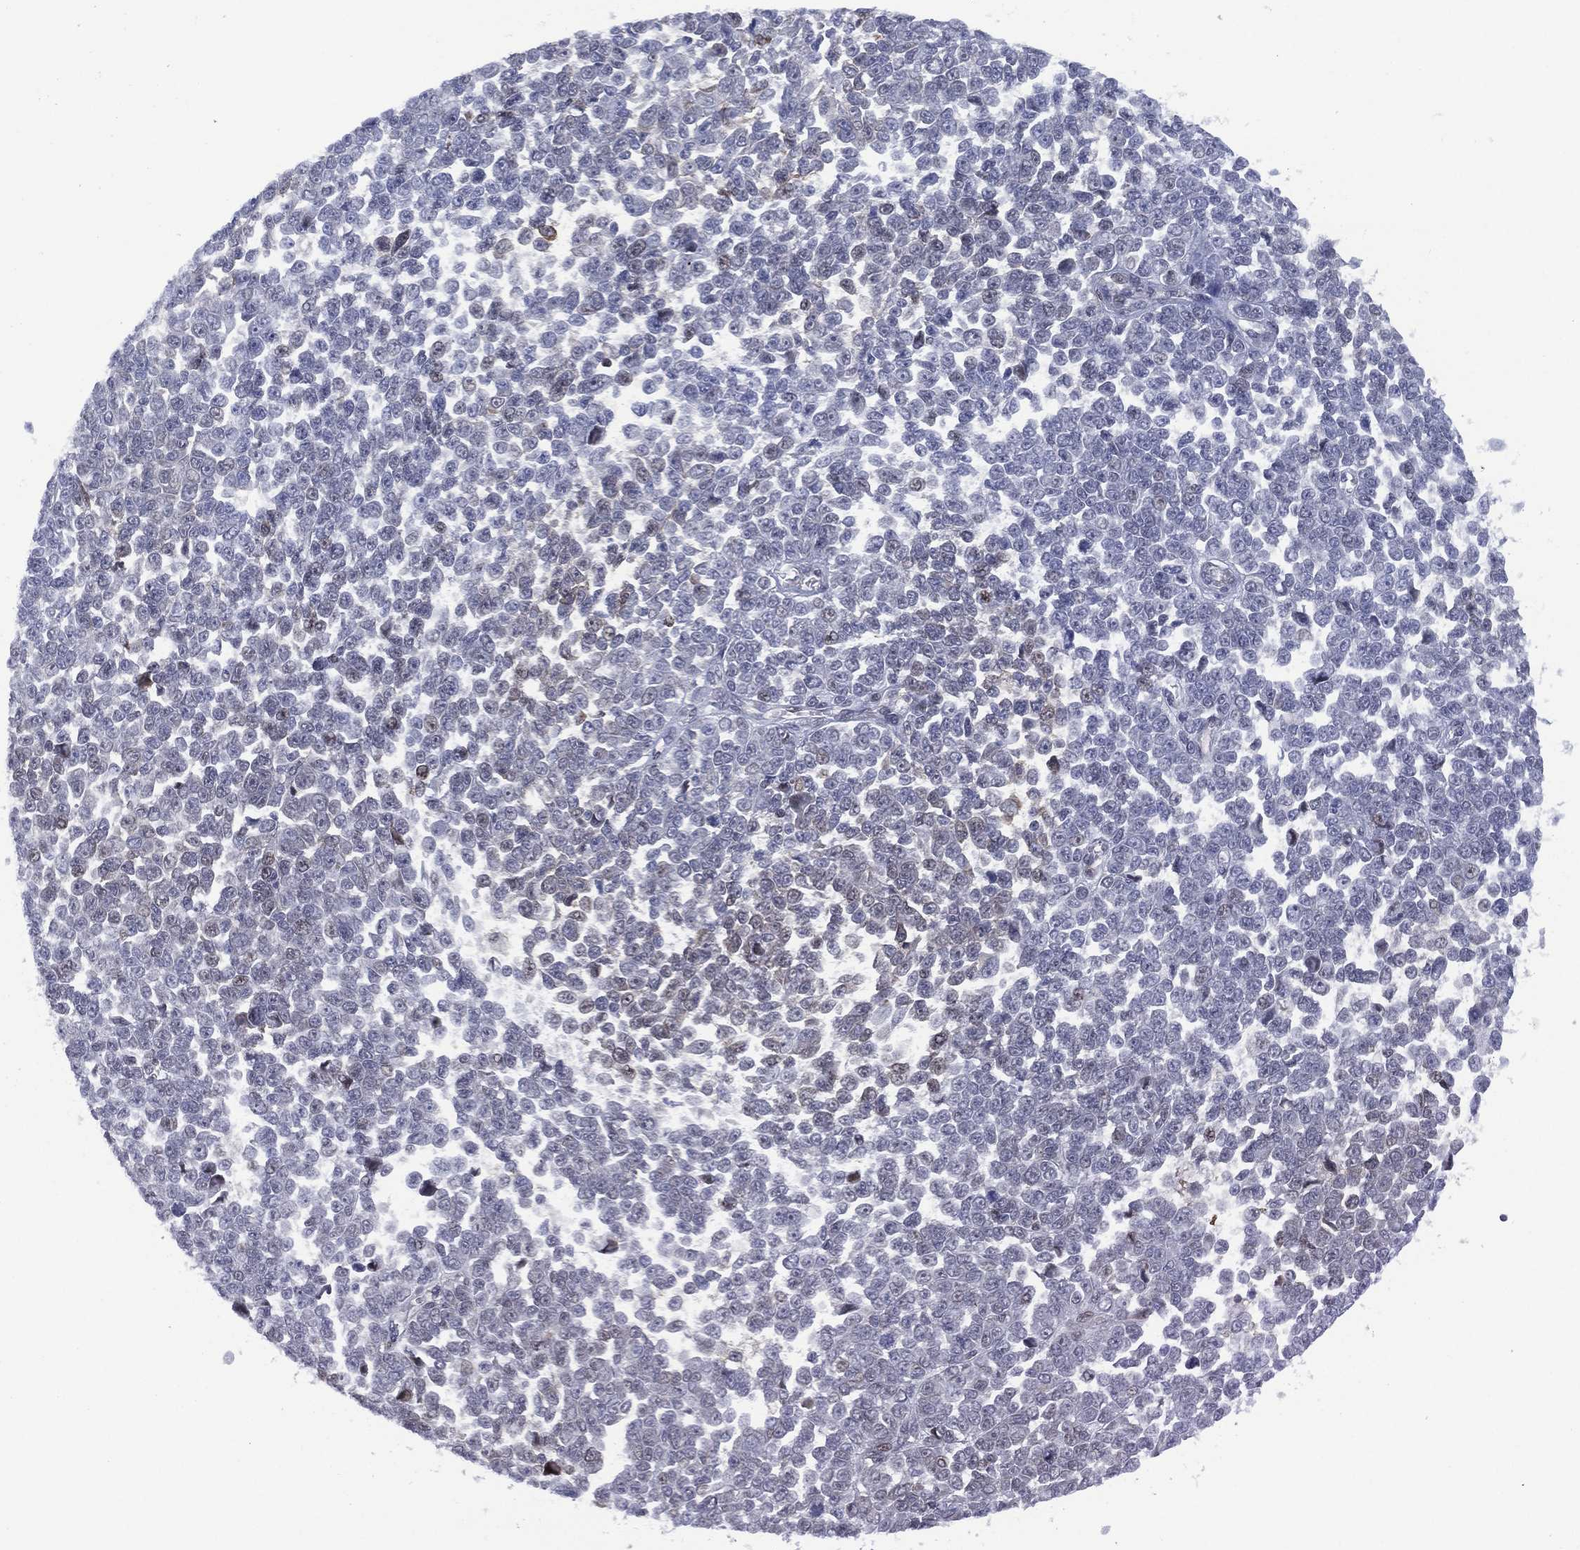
{"staining": {"intensity": "negative", "quantity": "none", "location": "none"}, "tissue": "melanoma", "cell_type": "Tumor cells", "image_type": "cancer", "snomed": [{"axis": "morphology", "description": "Malignant melanoma, NOS"}, {"axis": "topography", "description": "Skin"}], "caption": "This photomicrograph is of malignant melanoma stained with immunohistochemistry (IHC) to label a protein in brown with the nuclei are counter-stained blue. There is no expression in tumor cells.", "gene": "SLC4A4", "patient": {"sex": "female", "age": 95}}